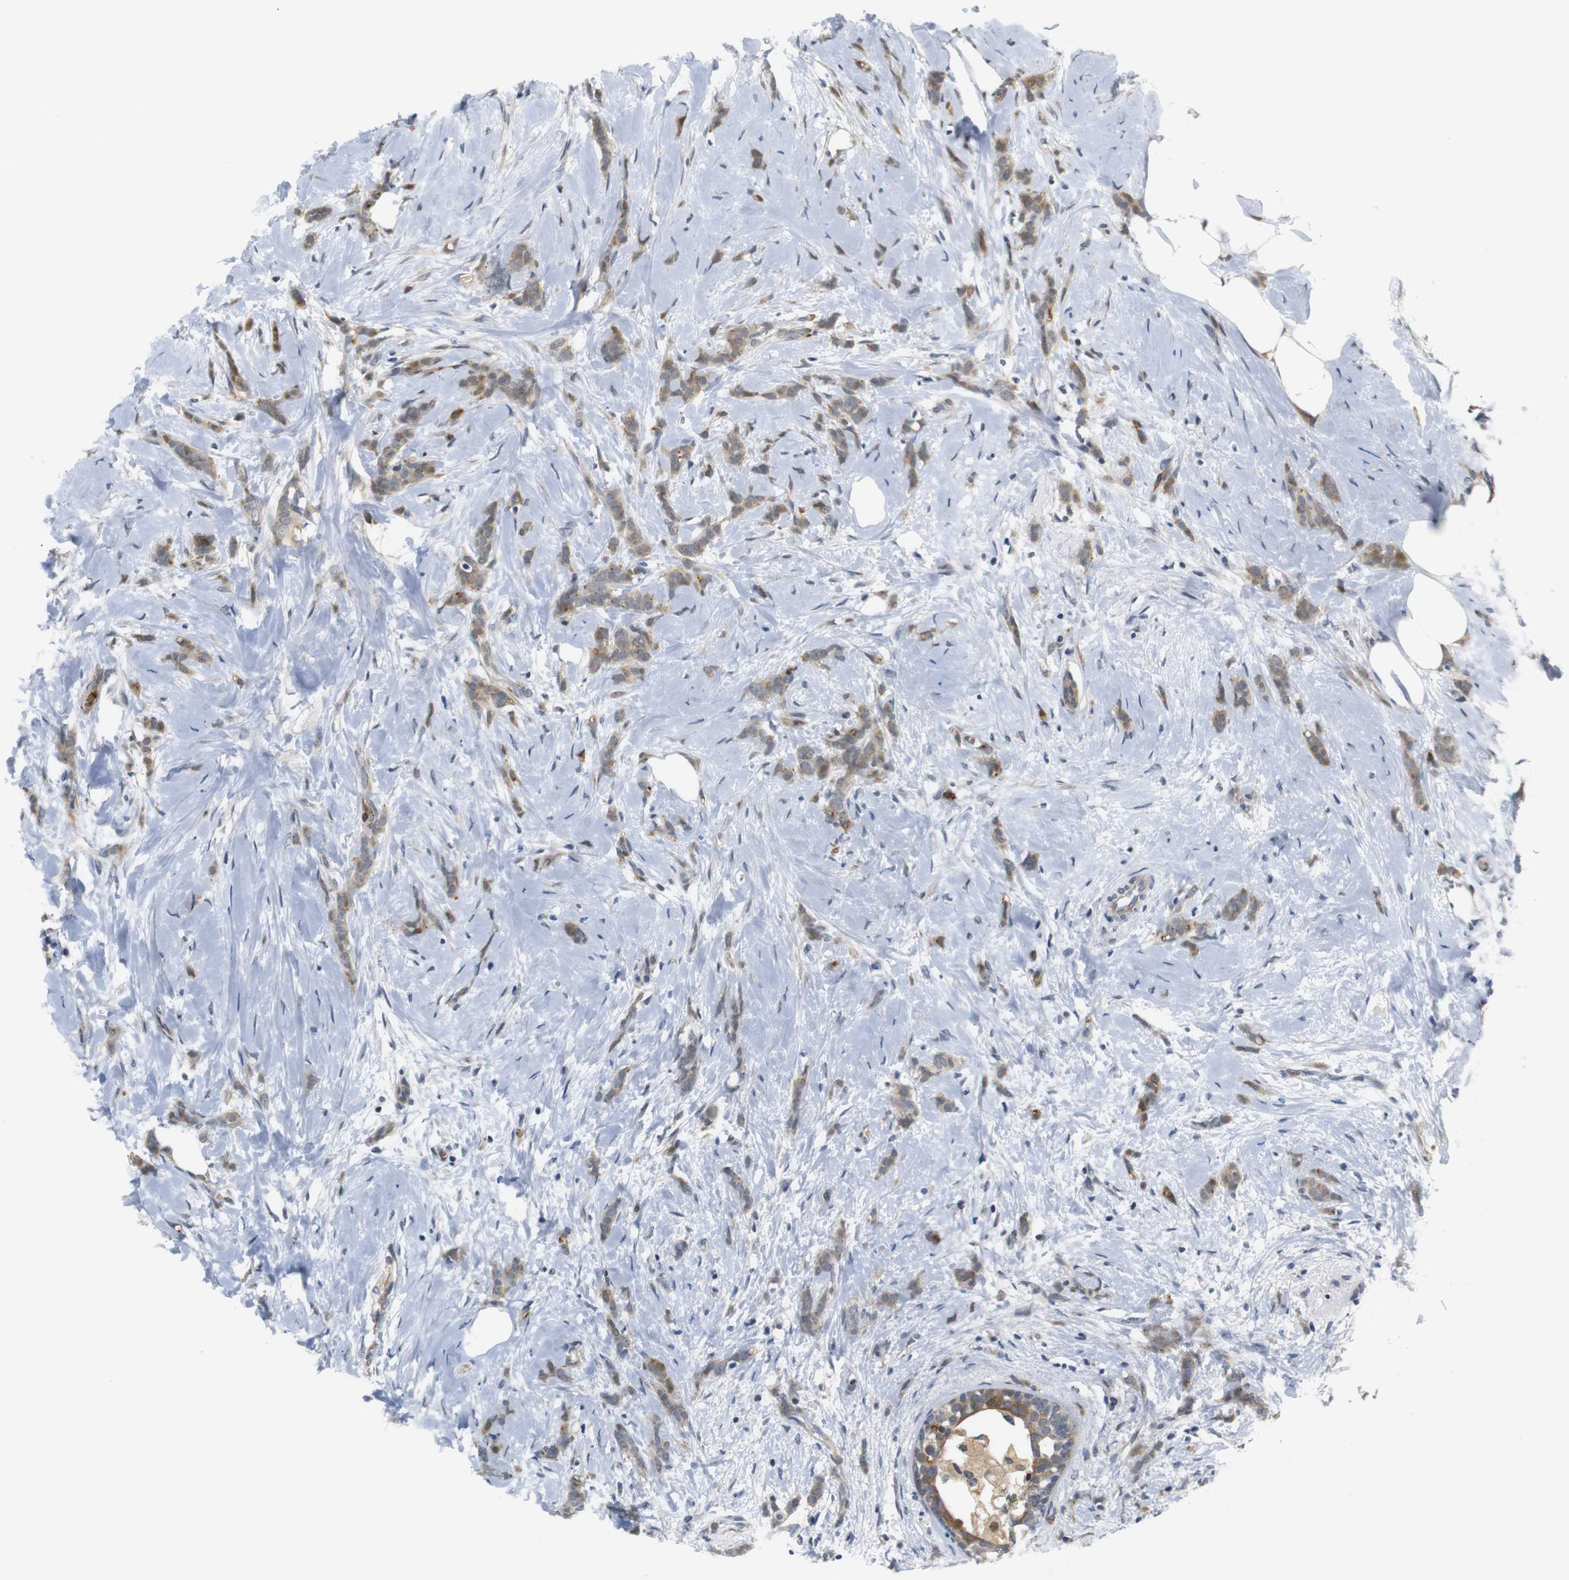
{"staining": {"intensity": "moderate", "quantity": ">75%", "location": "cytoplasmic/membranous"}, "tissue": "breast cancer", "cell_type": "Tumor cells", "image_type": "cancer", "snomed": [{"axis": "morphology", "description": "Lobular carcinoma, in situ"}, {"axis": "morphology", "description": "Lobular carcinoma"}, {"axis": "topography", "description": "Breast"}], "caption": "A brown stain labels moderate cytoplasmic/membranous positivity of a protein in human breast cancer tumor cells.", "gene": "SYDE1", "patient": {"sex": "female", "age": 41}}